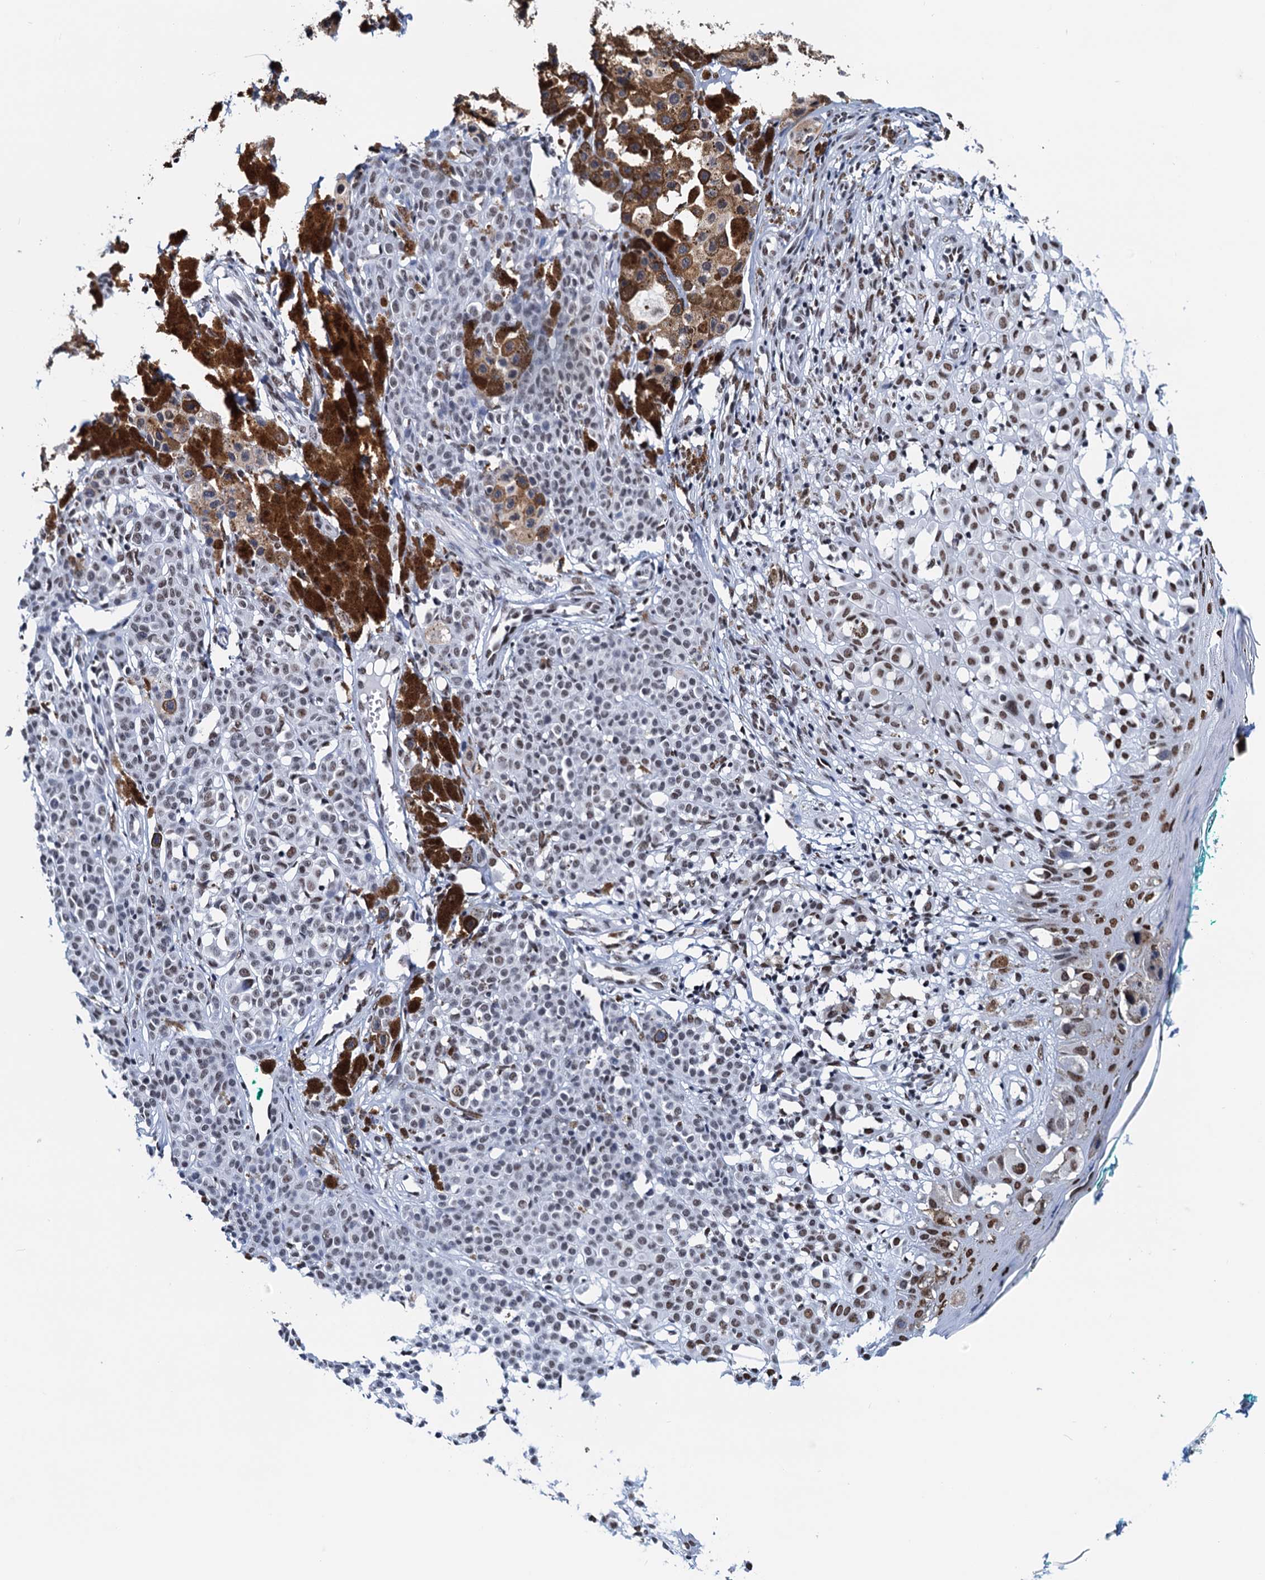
{"staining": {"intensity": "moderate", "quantity": "25%-75%", "location": "cytoplasmic/membranous,nuclear"}, "tissue": "melanoma", "cell_type": "Tumor cells", "image_type": "cancer", "snomed": [{"axis": "morphology", "description": "Malignant melanoma, NOS"}, {"axis": "topography", "description": "Skin of leg"}], "caption": "A brown stain labels moderate cytoplasmic/membranous and nuclear positivity of a protein in human malignant melanoma tumor cells.", "gene": "SLTM", "patient": {"sex": "female", "age": 72}}